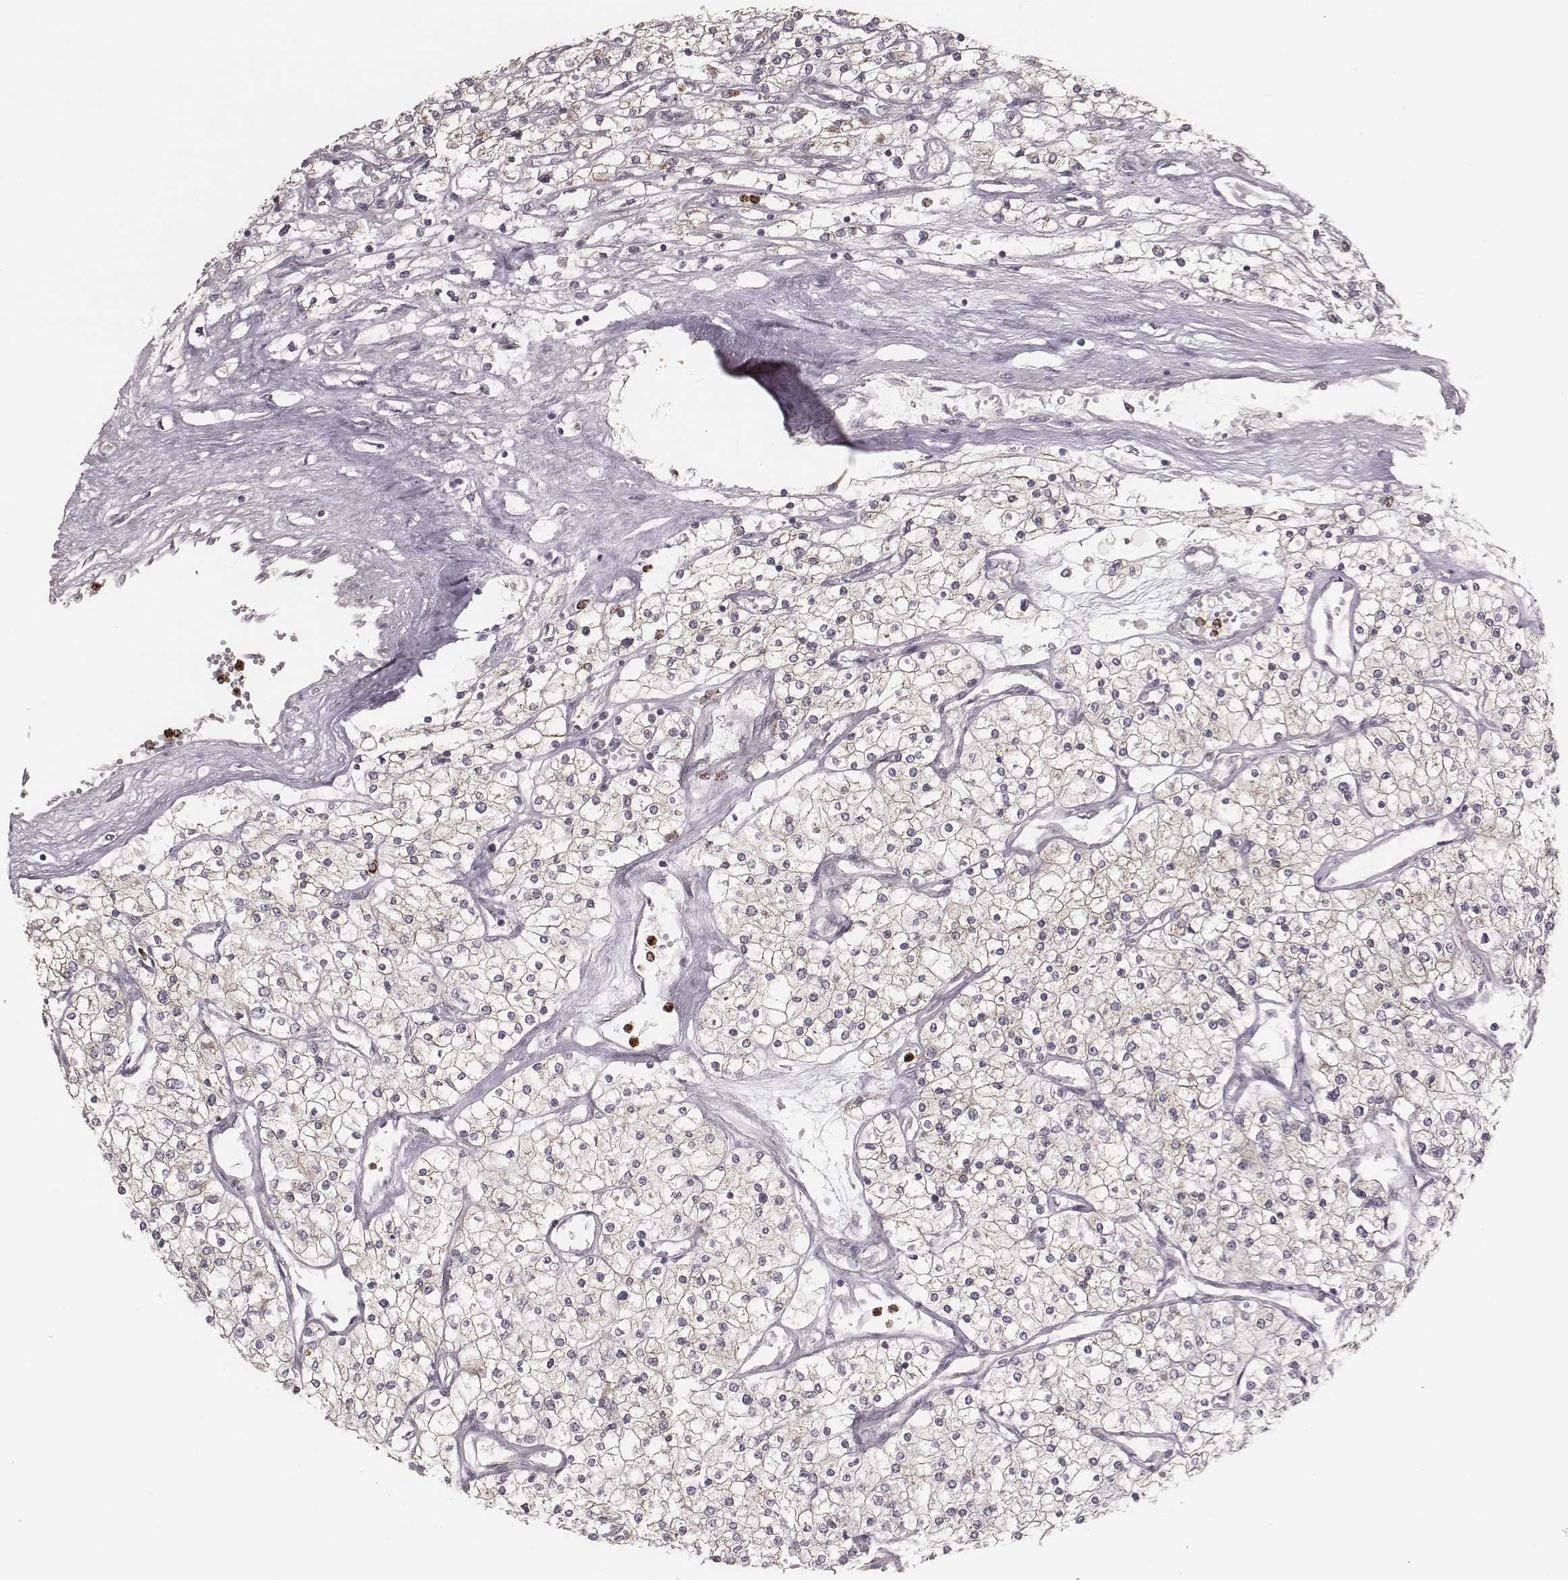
{"staining": {"intensity": "weak", "quantity": ">75%", "location": "cytoplasmic/membranous"}, "tissue": "renal cancer", "cell_type": "Tumor cells", "image_type": "cancer", "snomed": [{"axis": "morphology", "description": "Adenocarcinoma, NOS"}, {"axis": "topography", "description": "Kidney"}], "caption": "DAB (3,3'-diaminobenzidine) immunohistochemical staining of renal cancer (adenocarcinoma) demonstrates weak cytoplasmic/membranous protein staining in about >75% of tumor cells. (IHC, brightfield microscopy, high magnification).", "gene": "ABCA7", "patient": {"sex": "male", "age": 80}}